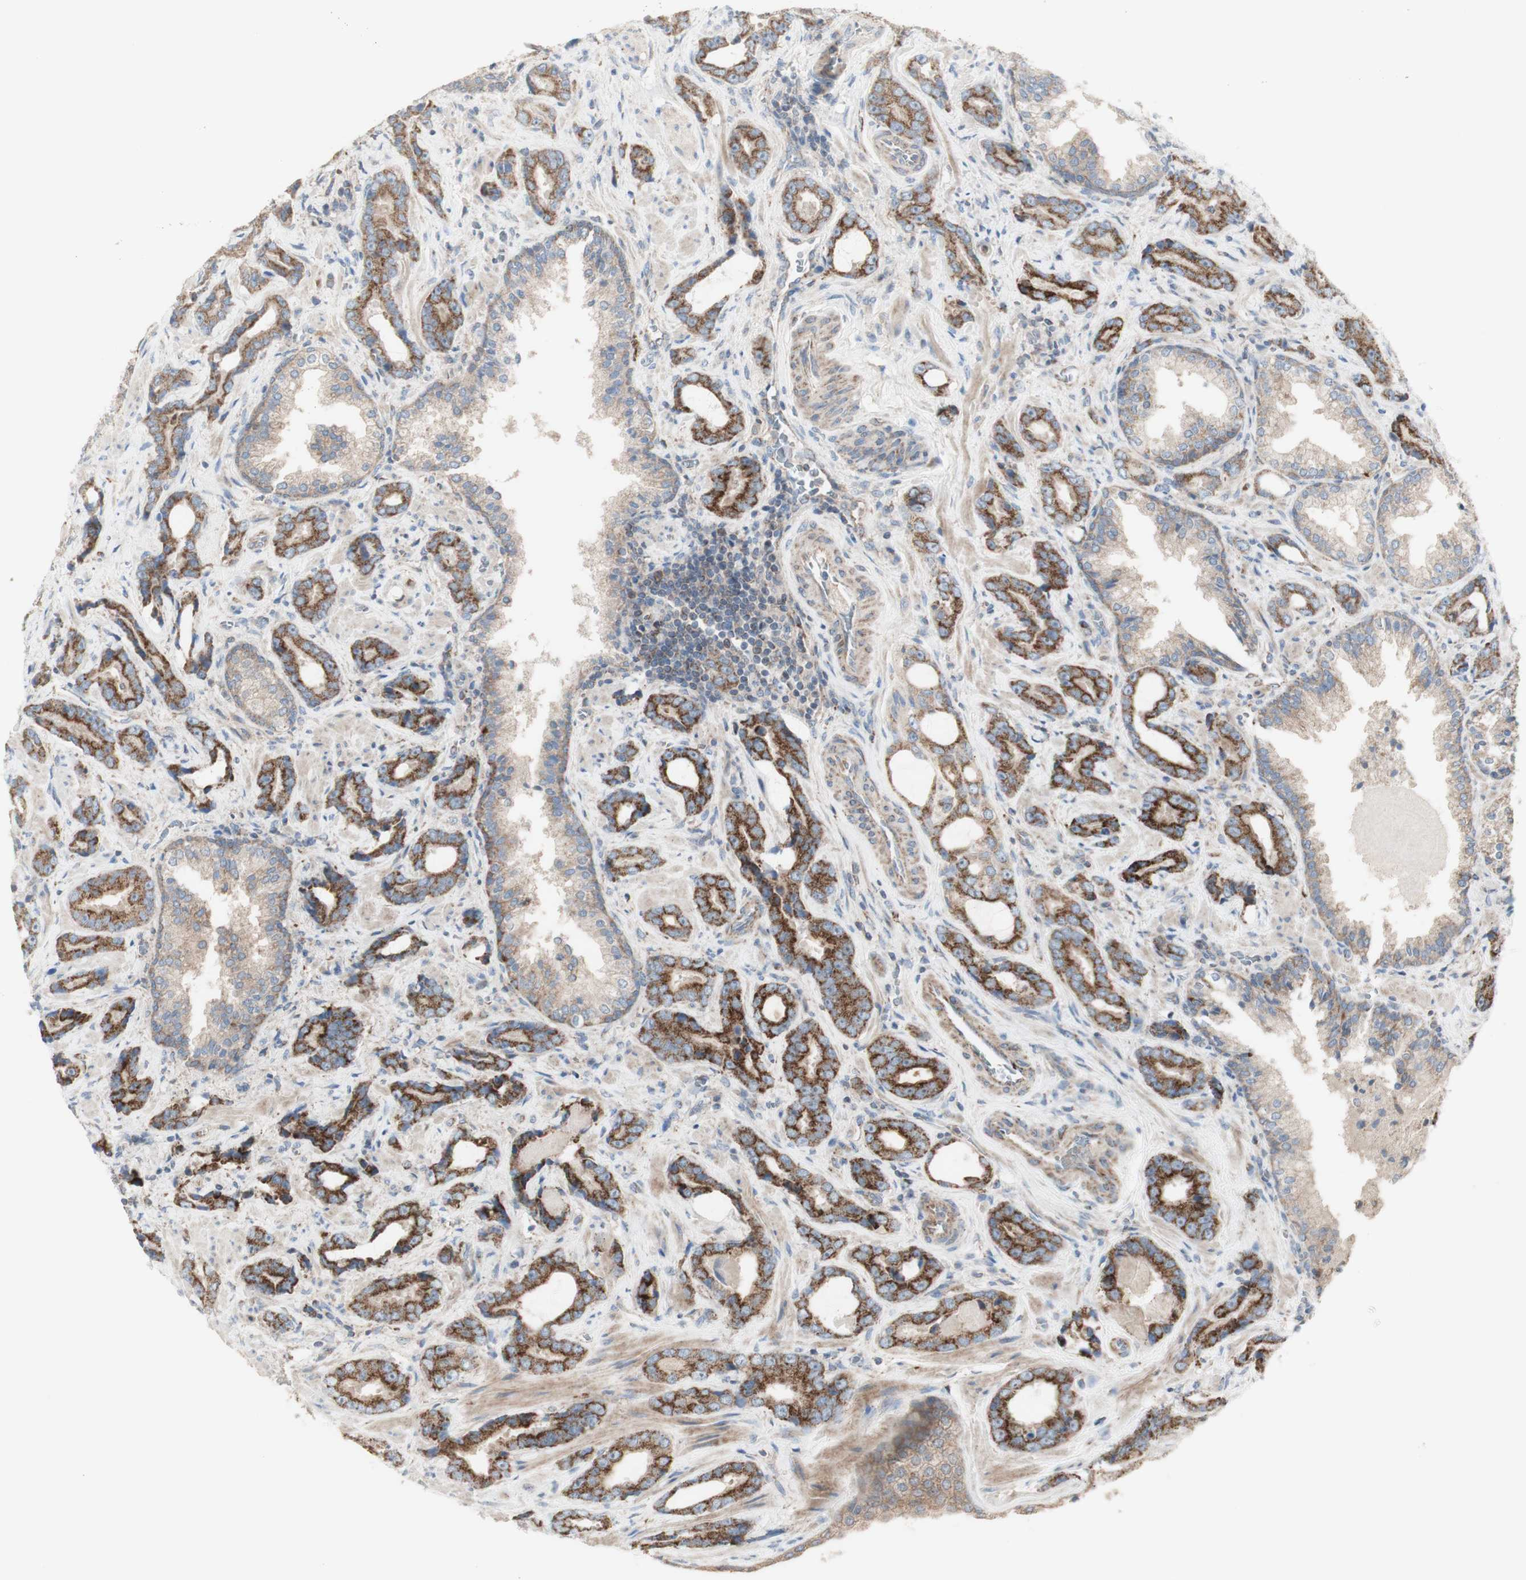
{"staining": {"intensity": "strong", "quantity": "25%-75%", "location": "cytoplasmic/membranous"}, "tissue": "prostate cancer", "cell_type": "Tumor cells", "image_type": "cancer", "snomed": [{"axis": "morphology", "description": "Adenocarcinoma, Low grade"}, {"axis": "topography", "description": "Prostate"}], "caption": "IHC of human prostate low-grade adenocarcinoma displays high levels of strong cytoplasmic/membranous staining in about 25%-75% of tumor cells.", "gene": "C3orf52", "patient": {"sex": "male", "age": 60}}